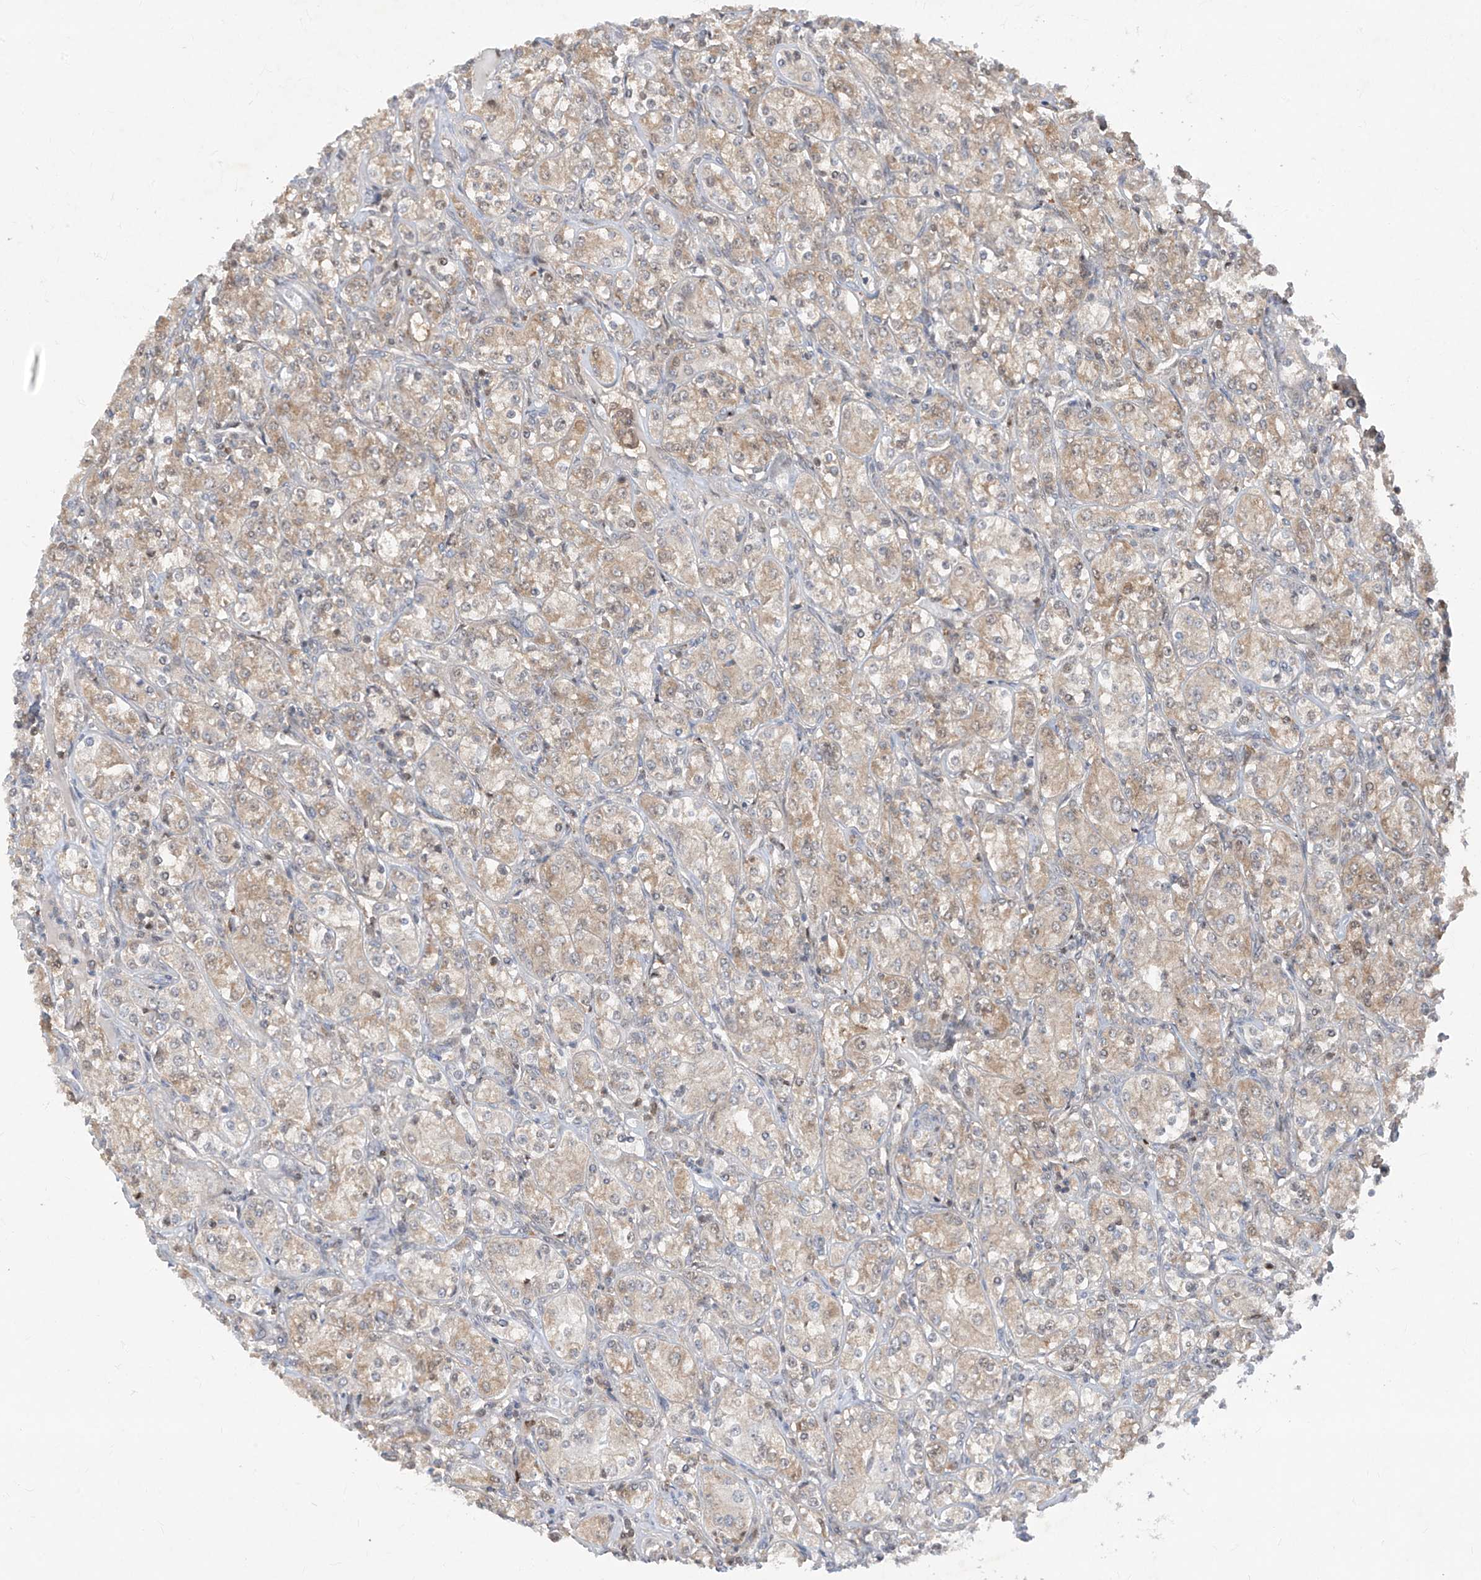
{"staining": {"intensity": "moderate", "quantity": "25%-75%", "location": "cytoplasmic/membranous"}, "tissue": "renal cancer", "cell_type": "Tumor cells", "image_type": "cancer", "snomed": [{"axis": "morphology", "description": "Adenocarcinoma, NOS"}, {"axis": "topography", "description": "Kidney"}], "caption": "This micrograph displays immunohistochemistry staining of human renal cancer, with medium moderate cytoplasmic/membranous staining in about 25%-75% of tumor cells.", "gene": "ZNF358", "patient": {"sex": "male", "age": 77}}